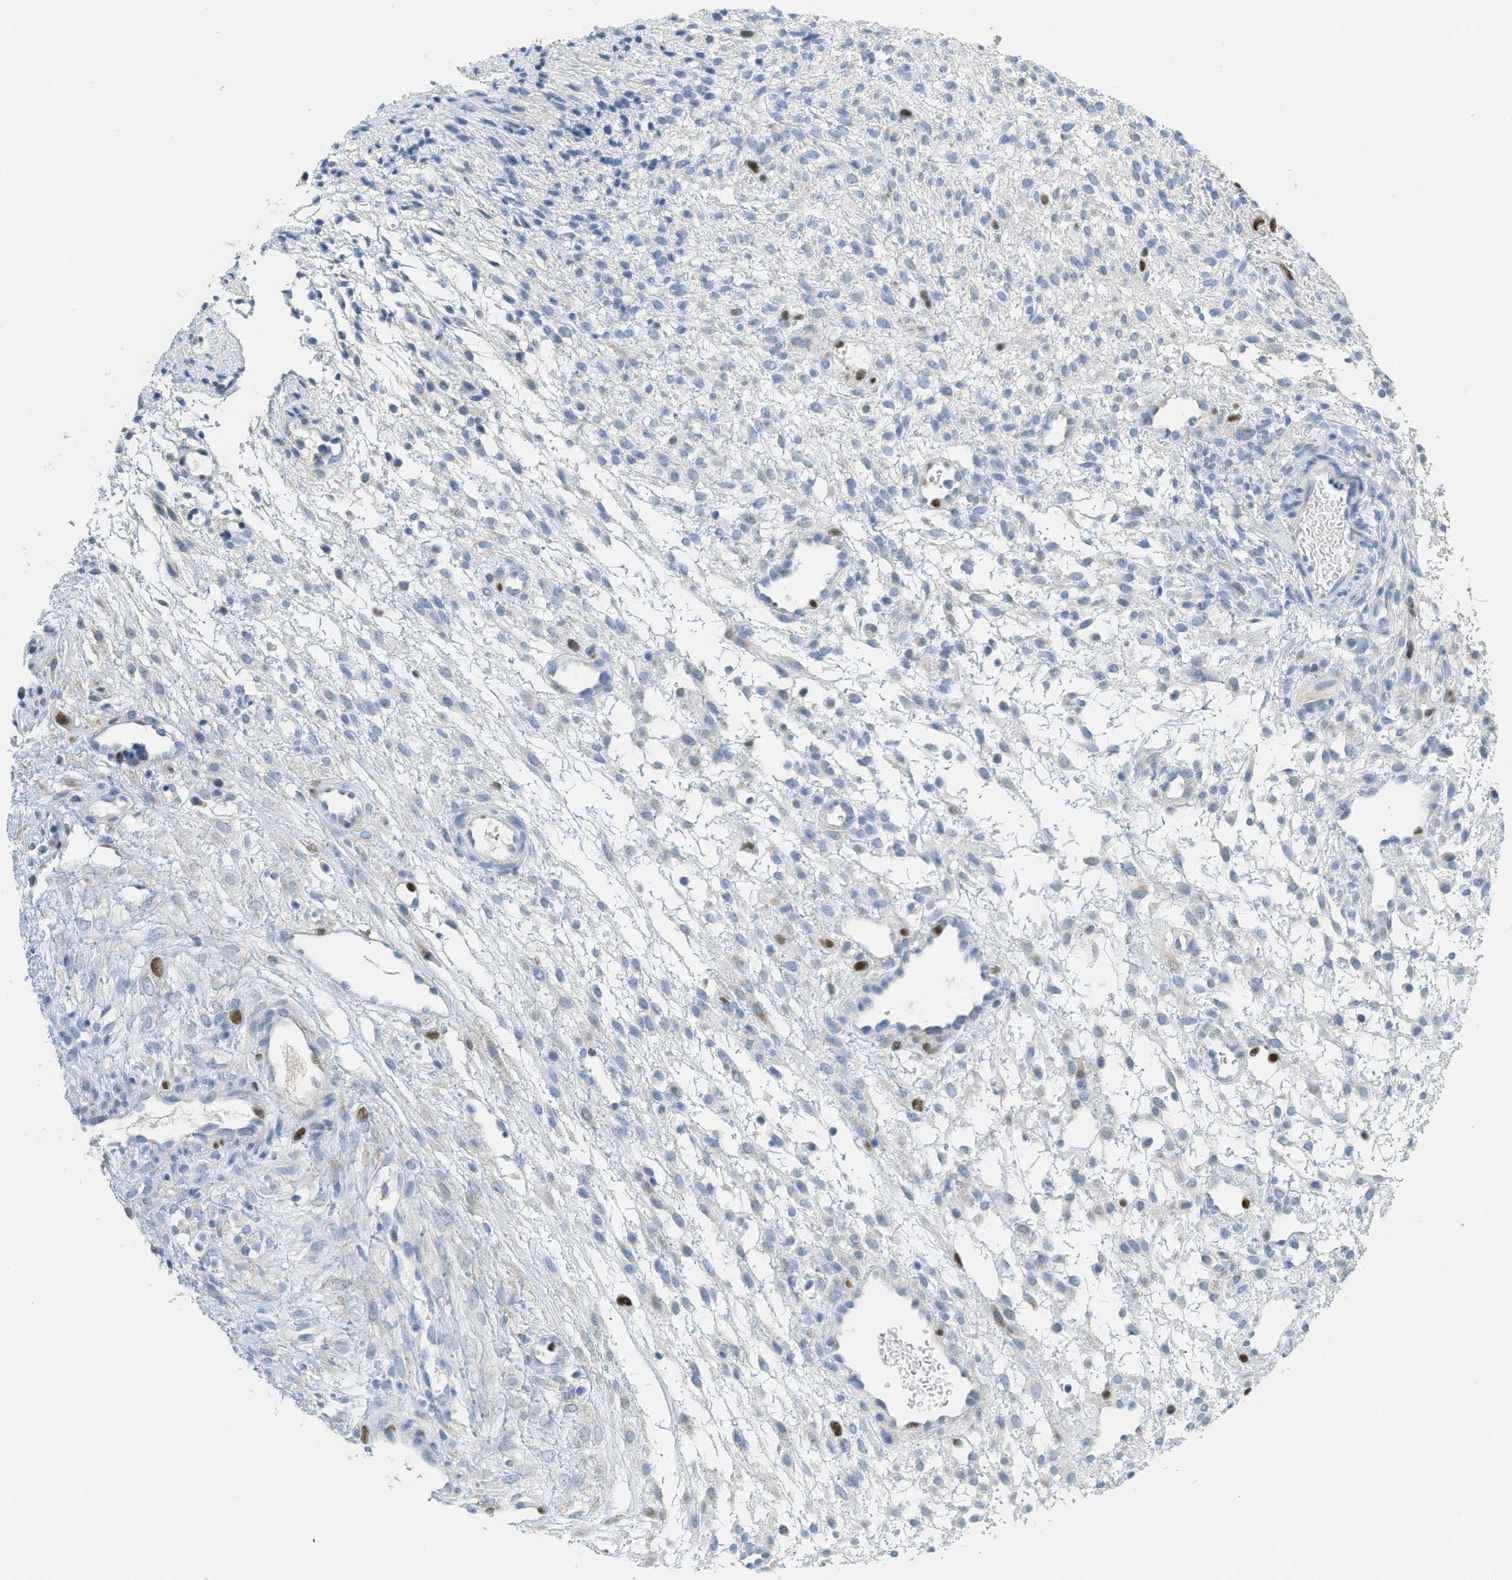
{"staining": {"intensity": "negative", "quantity": "none", "location": "none"}, "tissue": "ovary", "cell_type": "Ovarian stroma cells", "image_type": "normal", "snomed": [{"axis": "morphology", "description": "Normal tissue, NOS"}, {"axis": "morphology", "description": "Cyst, NOS"}, {"axis": "topography", "description": "Ovary"}], "caption": "Immunohistochemistry histopathology image of benign ovary: ovary stained with DAB exhibits no significant protein positivity in ovarian stroma cells.", "gene": "ORC6", "patient": {"sex": "female", "age": 18}}